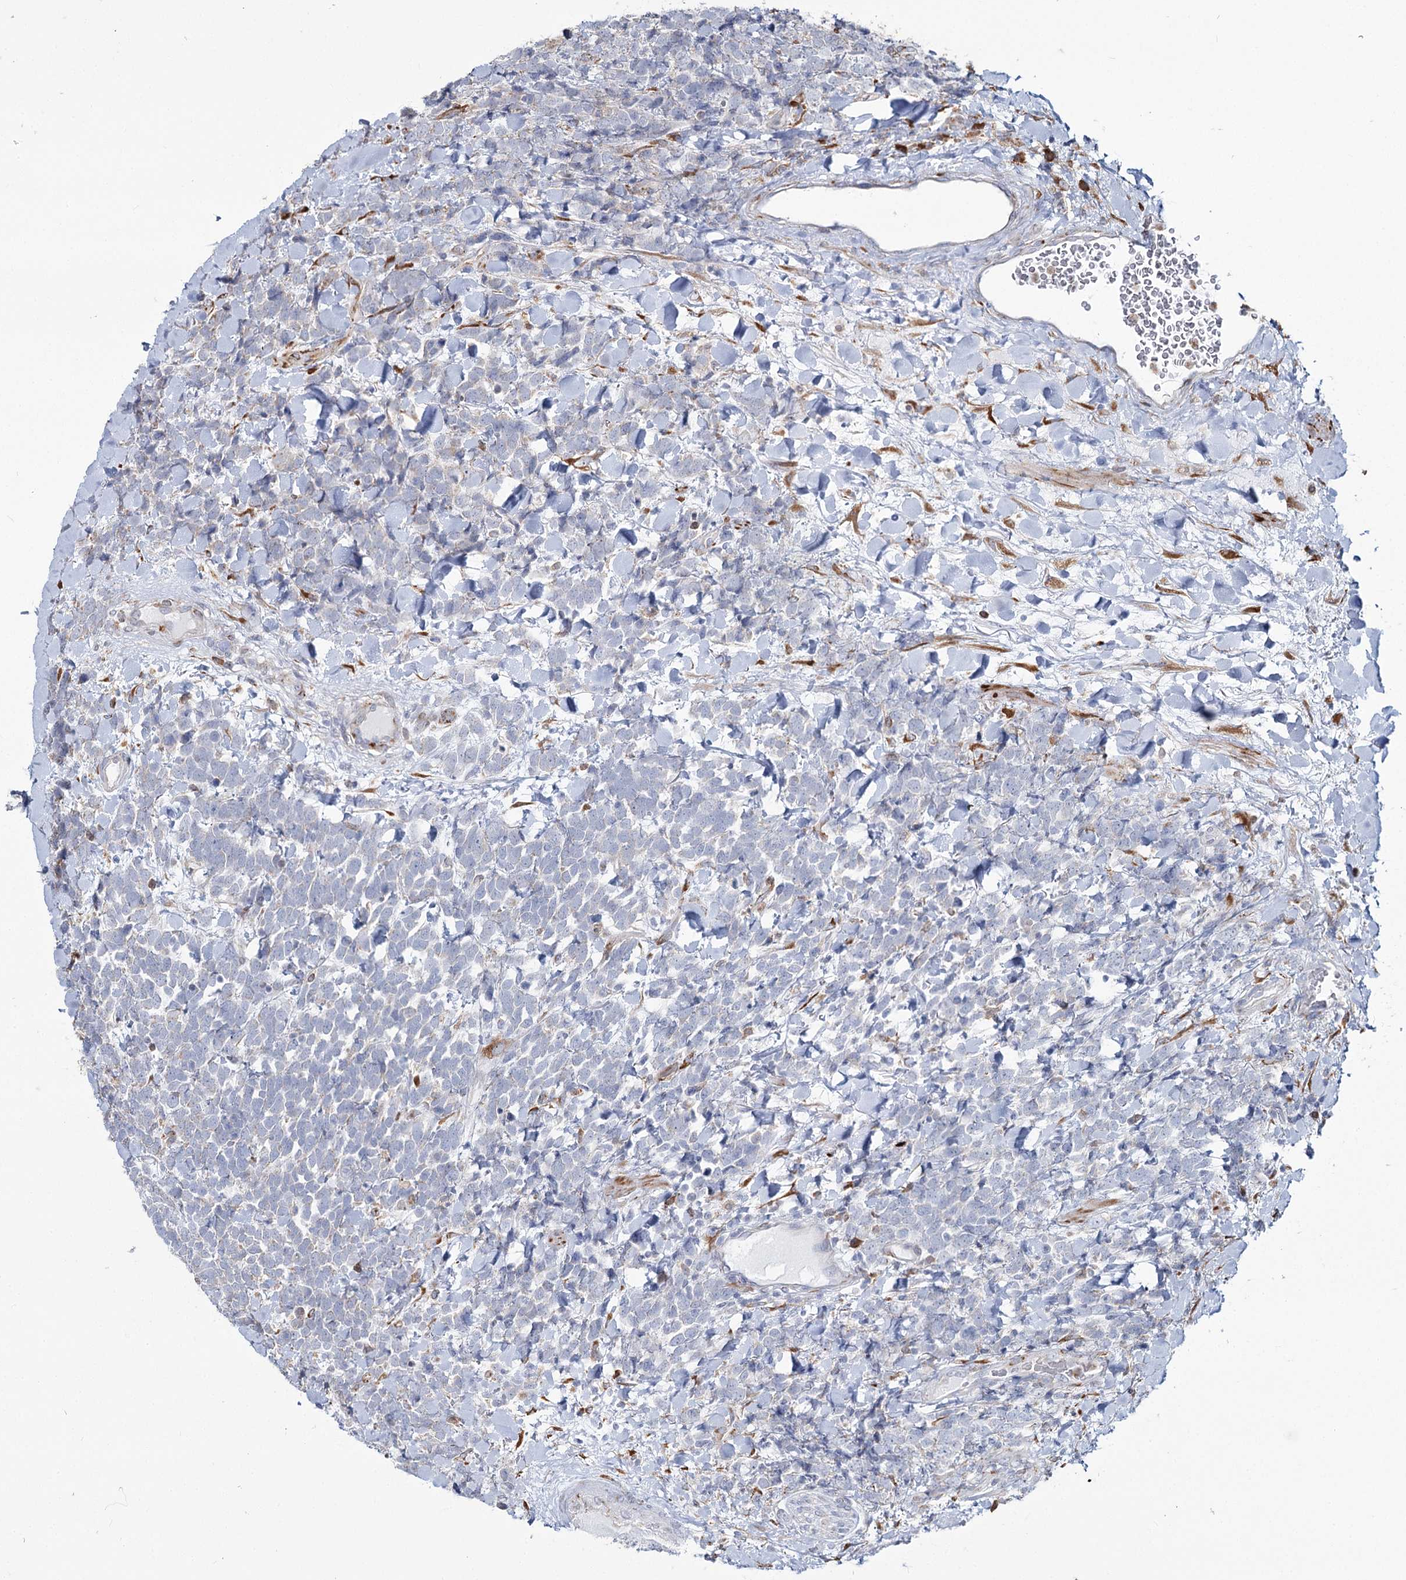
{"staining": {"intensity": "negative", "quantity": "none", "location": "none"}, "tissue": "urothelial cancer", "cell_type": "Tumor cells", "image_type": "cancer", "snomed": [{"axis": "morphology", "description": "Urothelial carcinoma, High grade"}, {"axis": "topography", "description": "Urinary bladder"}], "caption": "Immunohistochemistry (IHC) image of human urothelial cancer stained for a protein (brown), which demonstrates no staining in tumor cells. (IHC, brightfield microscopy, high magnification).", "gene": "ZCCHC9", "patient": {"sex": "female", "age": 82}}